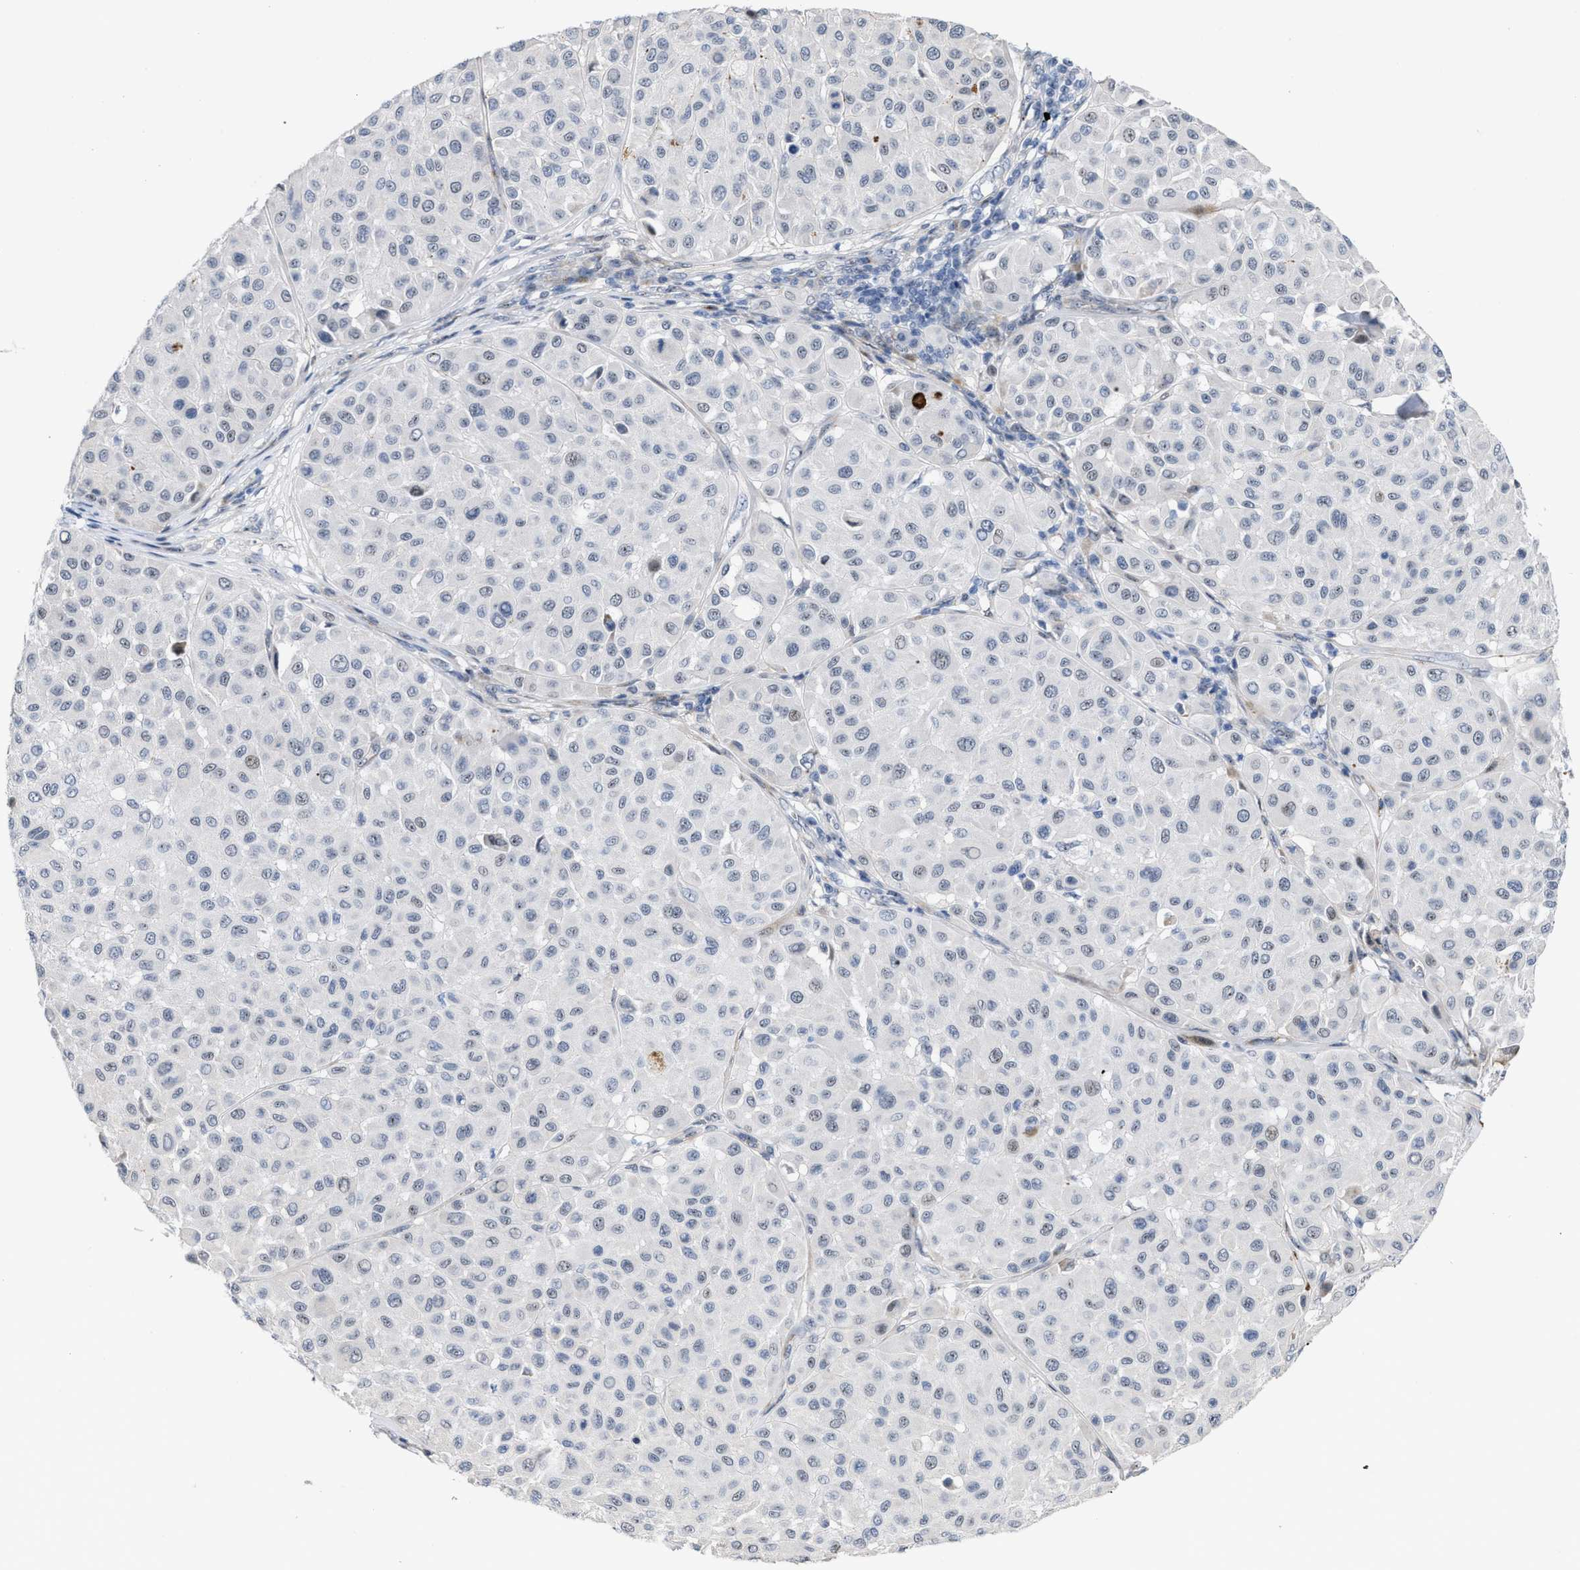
{"staining": {"intensity": "weak", "quantity": "25%-75%", "location": "nuclear"}, "tissue": "melanoma", "cell_type": "Tumor cells", "image_type": "cancer", "snomed": [{"axis": "morphology", "description": "Malignant melanoma, Metastatic site"}, {"axis": "topography", "description": "Soft tissue"}], "caption": "Malignant melanoma (metastatic site) tissue shows weak nuclear positivity in approximately 25%-75% of tumor cells Nuclei are stained in blue.", "gene": "POLR1F", "patient": {"sex": "male", "age": 41}}